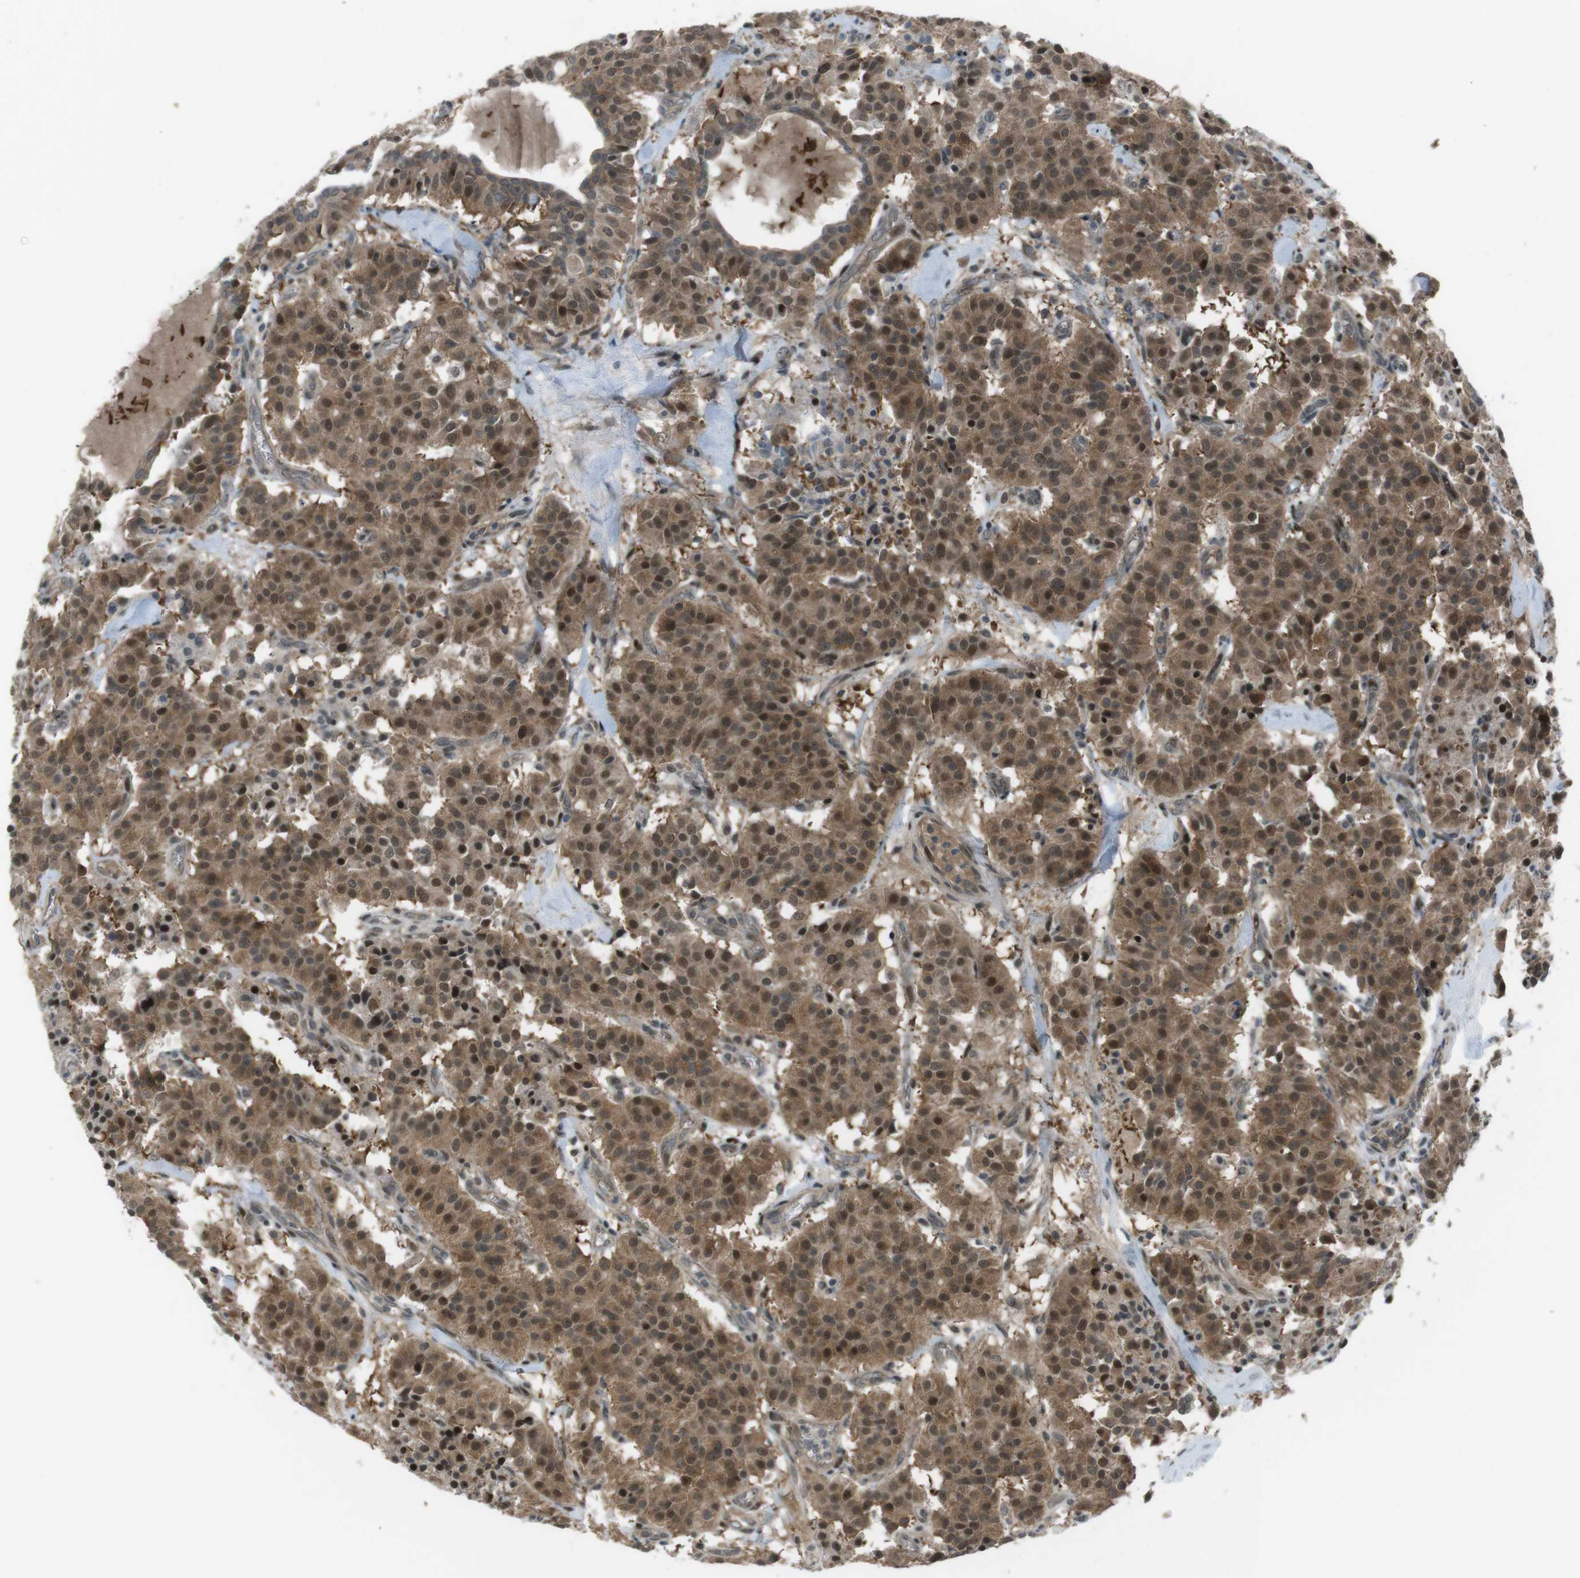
{"staining": {"intensity": "moderate", "quantity": ">75%", "location": "cytoplasmic/membranous,nuclear"}, "tissue": "carcinoid", "cell_type": "Tumor cells", "image_type": "cancer", "snomed": [{"axis": "morphology", "description": "Carcinoid, malignant, NOS"}, {"axis": "topography", "description": "Lung"}], "caption": "An IHC photomicrograph of tumor tissue is shown. Protein staining in brown labels moderate cytoplasmic/membranous and nuclear positivity in carcinoid within tumor cells.", "gene": "SLITRK5", "patient": {"sex": "male", "age": 30}}